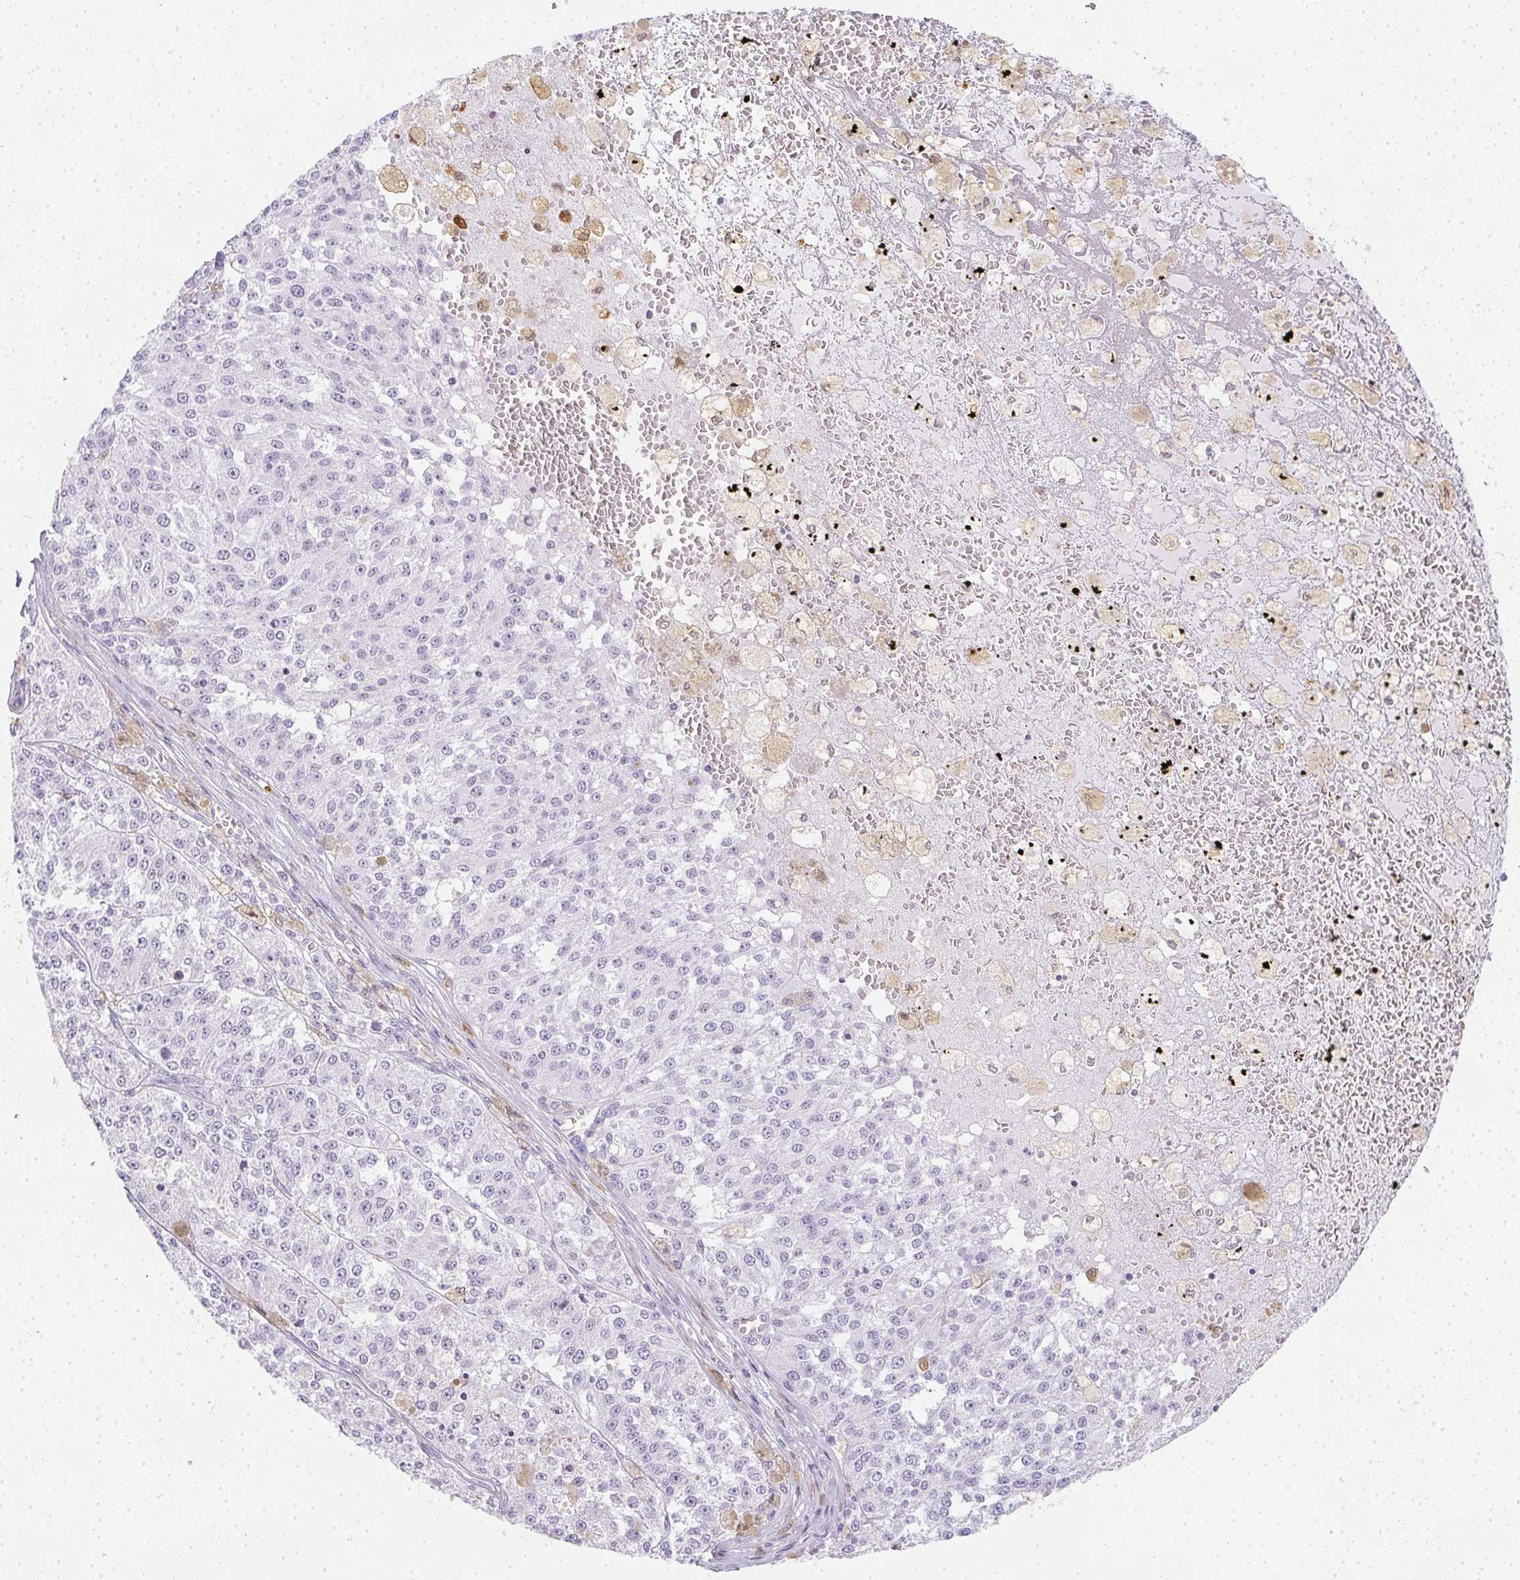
{"staining": {"intensity": "negative", "quantity": "none", "location": "none"}, "tissue": "melanoma", "cell_type": "Tumor cells", "image_type": "cancer", "snomed": [{"axis": "morphology", "description": "Malignant melanoma, Metastatic site"}, {"axis": "topography", "description": "Lymph node"}], "caption": "DAB (3,3'-diaminobenzidine) immunohistochemical staining of human melanoma reveals no significant expression in tumor cells. (DAB immunohistochemistry with hematoxylin counter stain).", "gene": "HK3", "patient": {"sex": "female", "age": 64}}